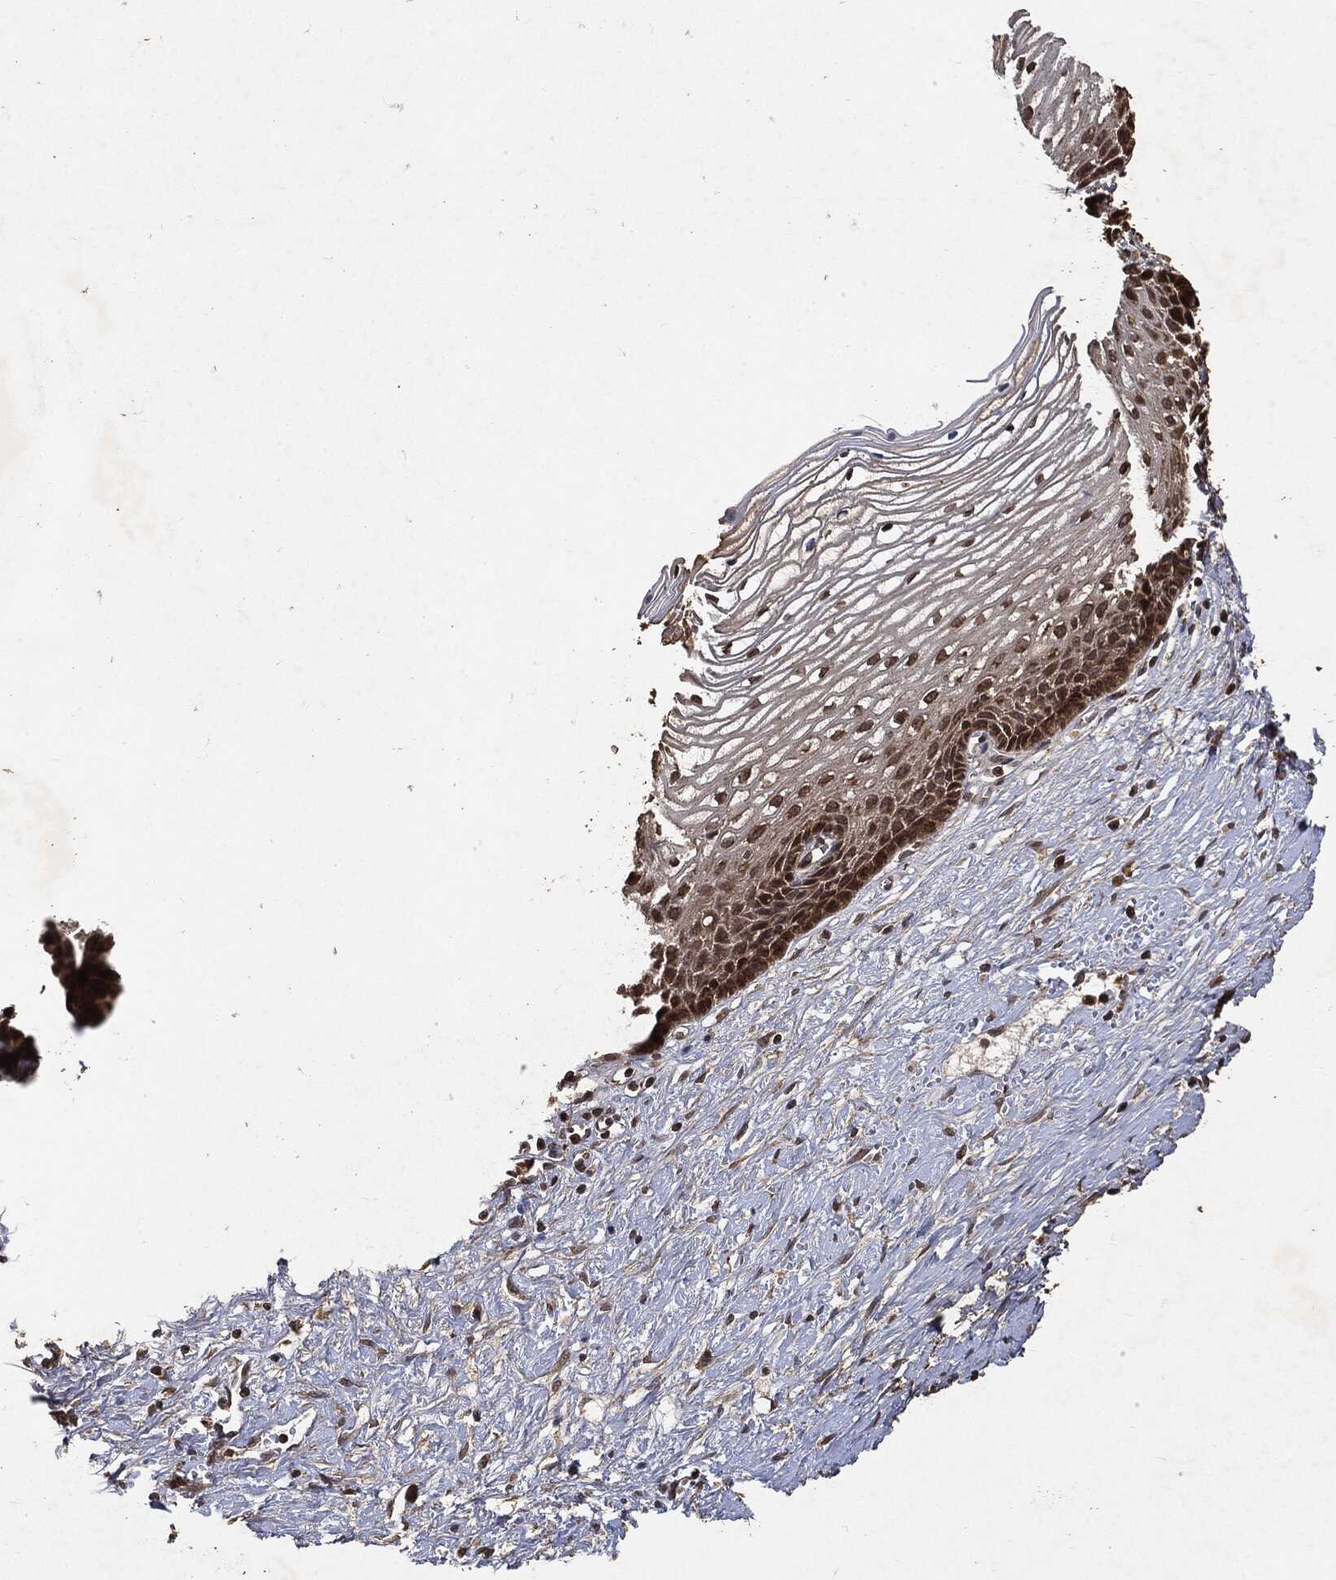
{"staining": {"intensity": "moderate", "quantity": "25%-75%", "location": "cytoplasmic/membranous"}, "tissue": "cervix", "cell_type": "Squamous epithelial cells", "image_type": "normal", "snomed": [{"axis": "morphology", "description": "Normal tissue, NOS"}, {"axis": "topography", "description": "Cervix"}], "caption": "Protein staining by IHC exhibits moderate cytoplasmic/membranous positivity in about 25%-75% of squamous epithelial cells in unremarkable cervix.", "gene": "ZNF226", "patient": {"sex": "female", "age": 40}}